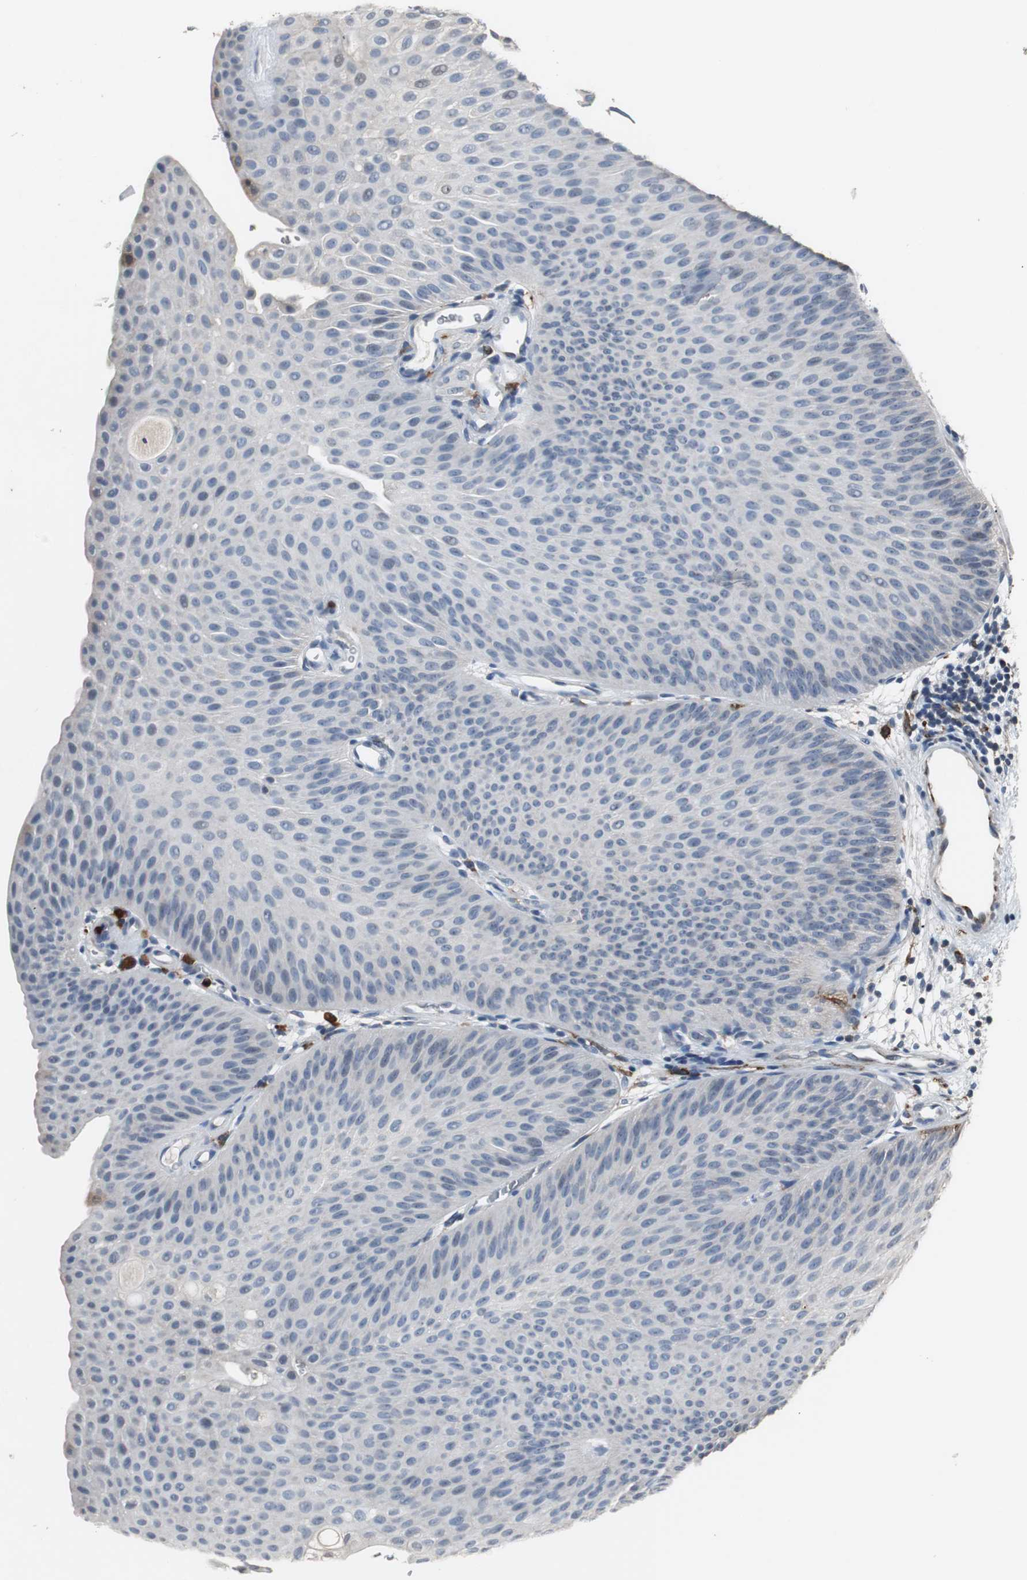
{"staining": {"intensity": "negative", "quantity": "none", "location": "none"}, "tissue": "urothelial cancer", "cell_type": "Tumor cells", "image_type": "cancer", "snomed": [{"axis": "morphology", "description": "Urothelial carcinoma, Low grade"}, {"axis": "topography", "description": "Urinary bladder"}], "caption": "Human urothelial cancer stained for a protein using immunohistochemistry demonstrates no staining in tumor cells.", "gene": "NCF2", "patient": {"sex": "female", "age": 60}}